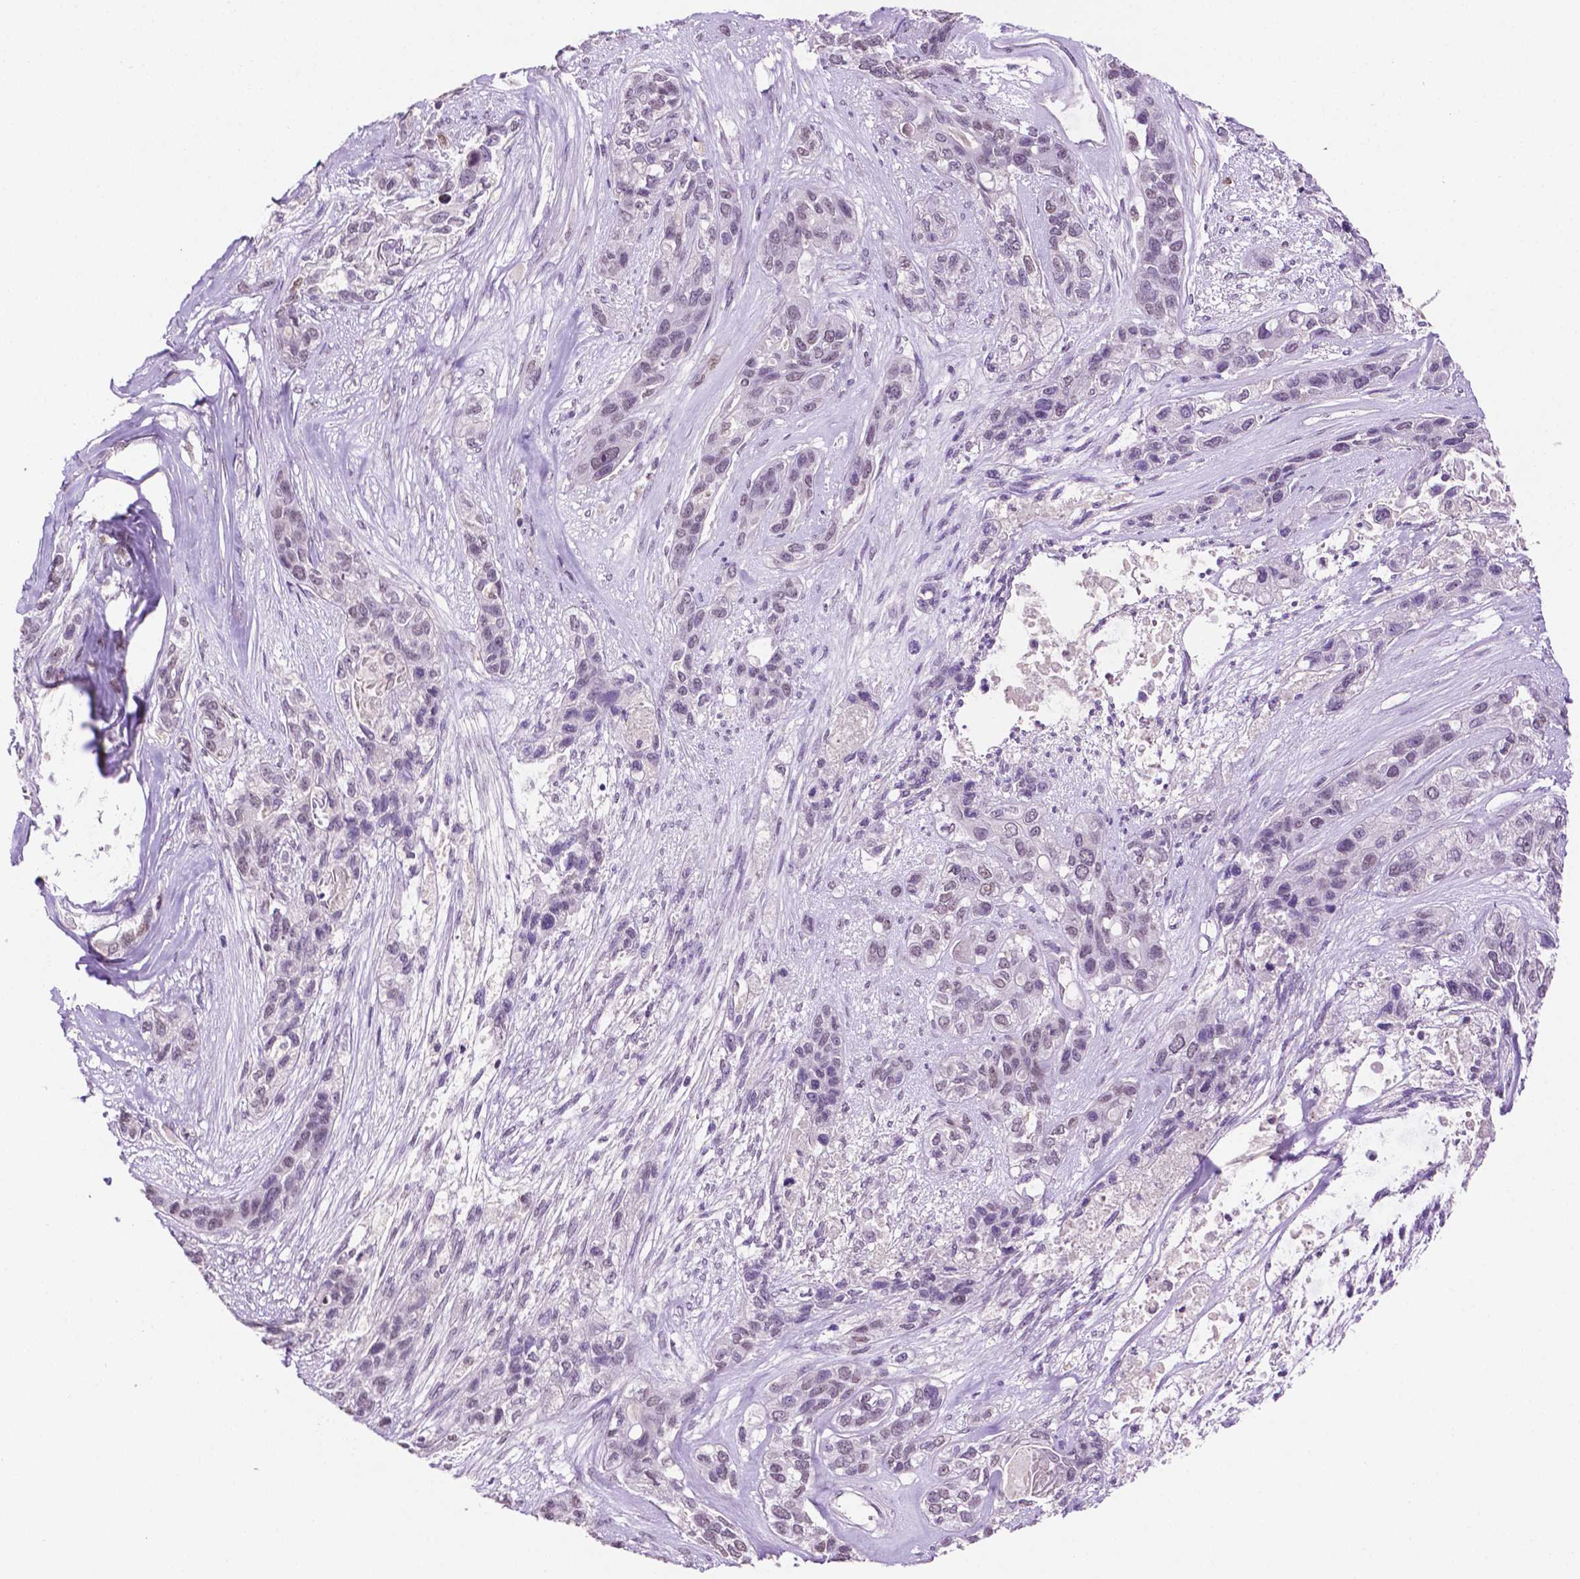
{"staining": {"intensity": "negative", "quantity": "none", "location": "none"}, "tissue": "lung cancer", "cell_type": "Tumor cells", "image_type": "cancer", "snomed": [{"axis": "morphology", "description": "Squamous cell carcinoma, NOS"}, {"axis": "topography", "description": "Lung"}], "caption": "This is an immunohistochemistry image of squamous cell carcinoma (lung). There is no expression in tumor cells.", "gene": "PTPN6", "patient": {"sex": "female", "age": 70}}